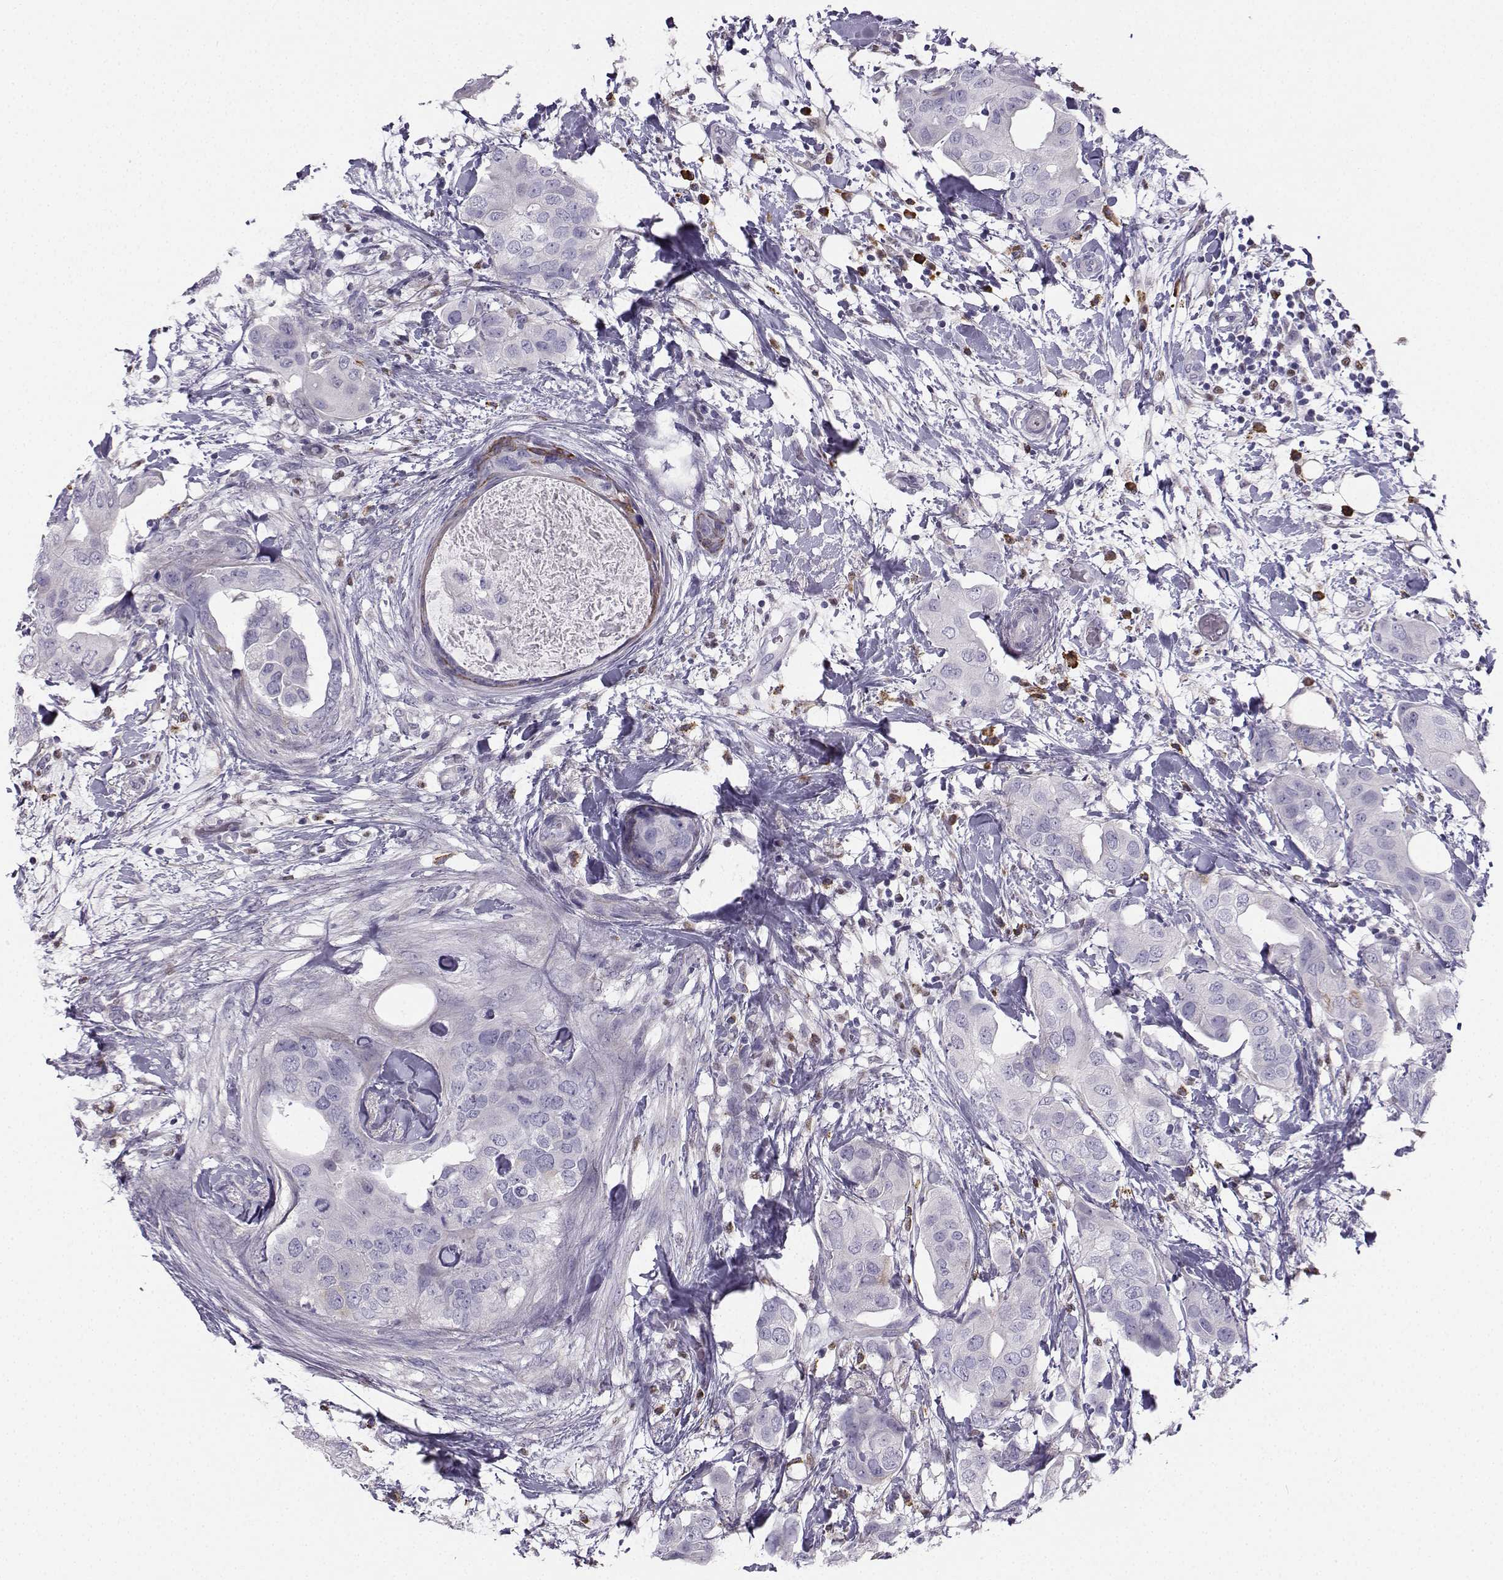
{"staining": {"intensity": "negative", "quantity": "none", "location": "none"}, "tissue": "breast cancer", "cell_type": "Tumor cells", "image_type": "cancer", "snomed": [{"axis": "morphology", "description": "Normal tissue, NOS"}, {"axis": "morphology", "description": "Duct carcinoma"}, {"axis": "topography", "description": "Breast"}], "caption": "Tumor cells show no significant positivity in intraductal carcinoma (breast).", "gene": "DCLK3", "patient": {"sex": "female", "age": 40}}